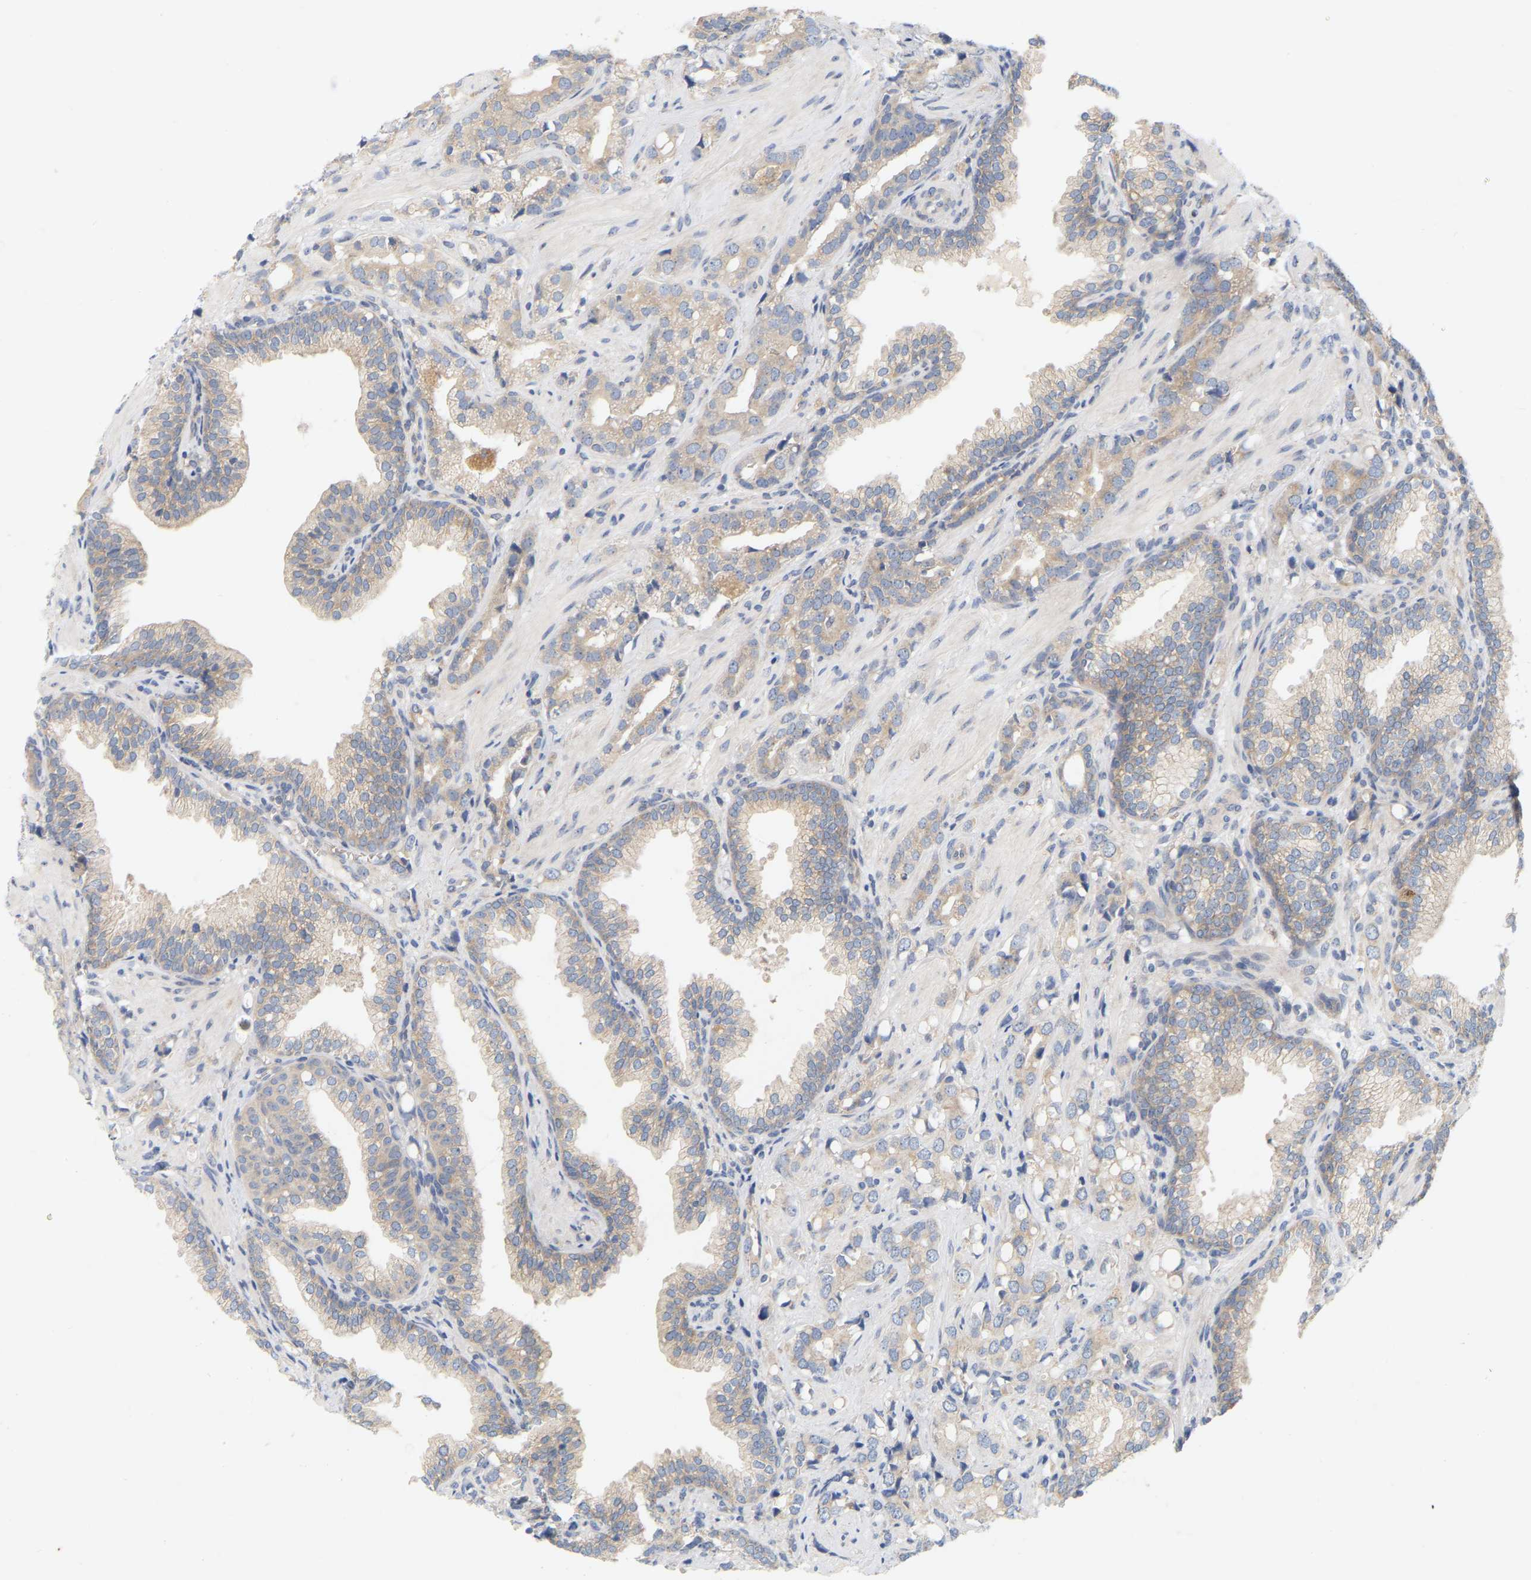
{"staining": {"intensity": "weak", "quantity": ">75%", "location": "cytoplasmic/membranous"}, "tissue": "prostate cancer", "cell_type": "Tumor cells", "image_type": "cancer", "snomed": [{"axis": "morphology", "description": "Adenocarcinoma, High grade"}, {"axis": "topography", "description": "Prostate"}], "caption": "Brown immunohistochemical staining in adenocarcinoma (high-grade) (prostate) shows weak cytoplasmic/membranous expression in about >75% of tumor cells. Nuclei are stained in blue.", "gene": "MINDY4", "patient": {"sex": "male", "age": 52}}